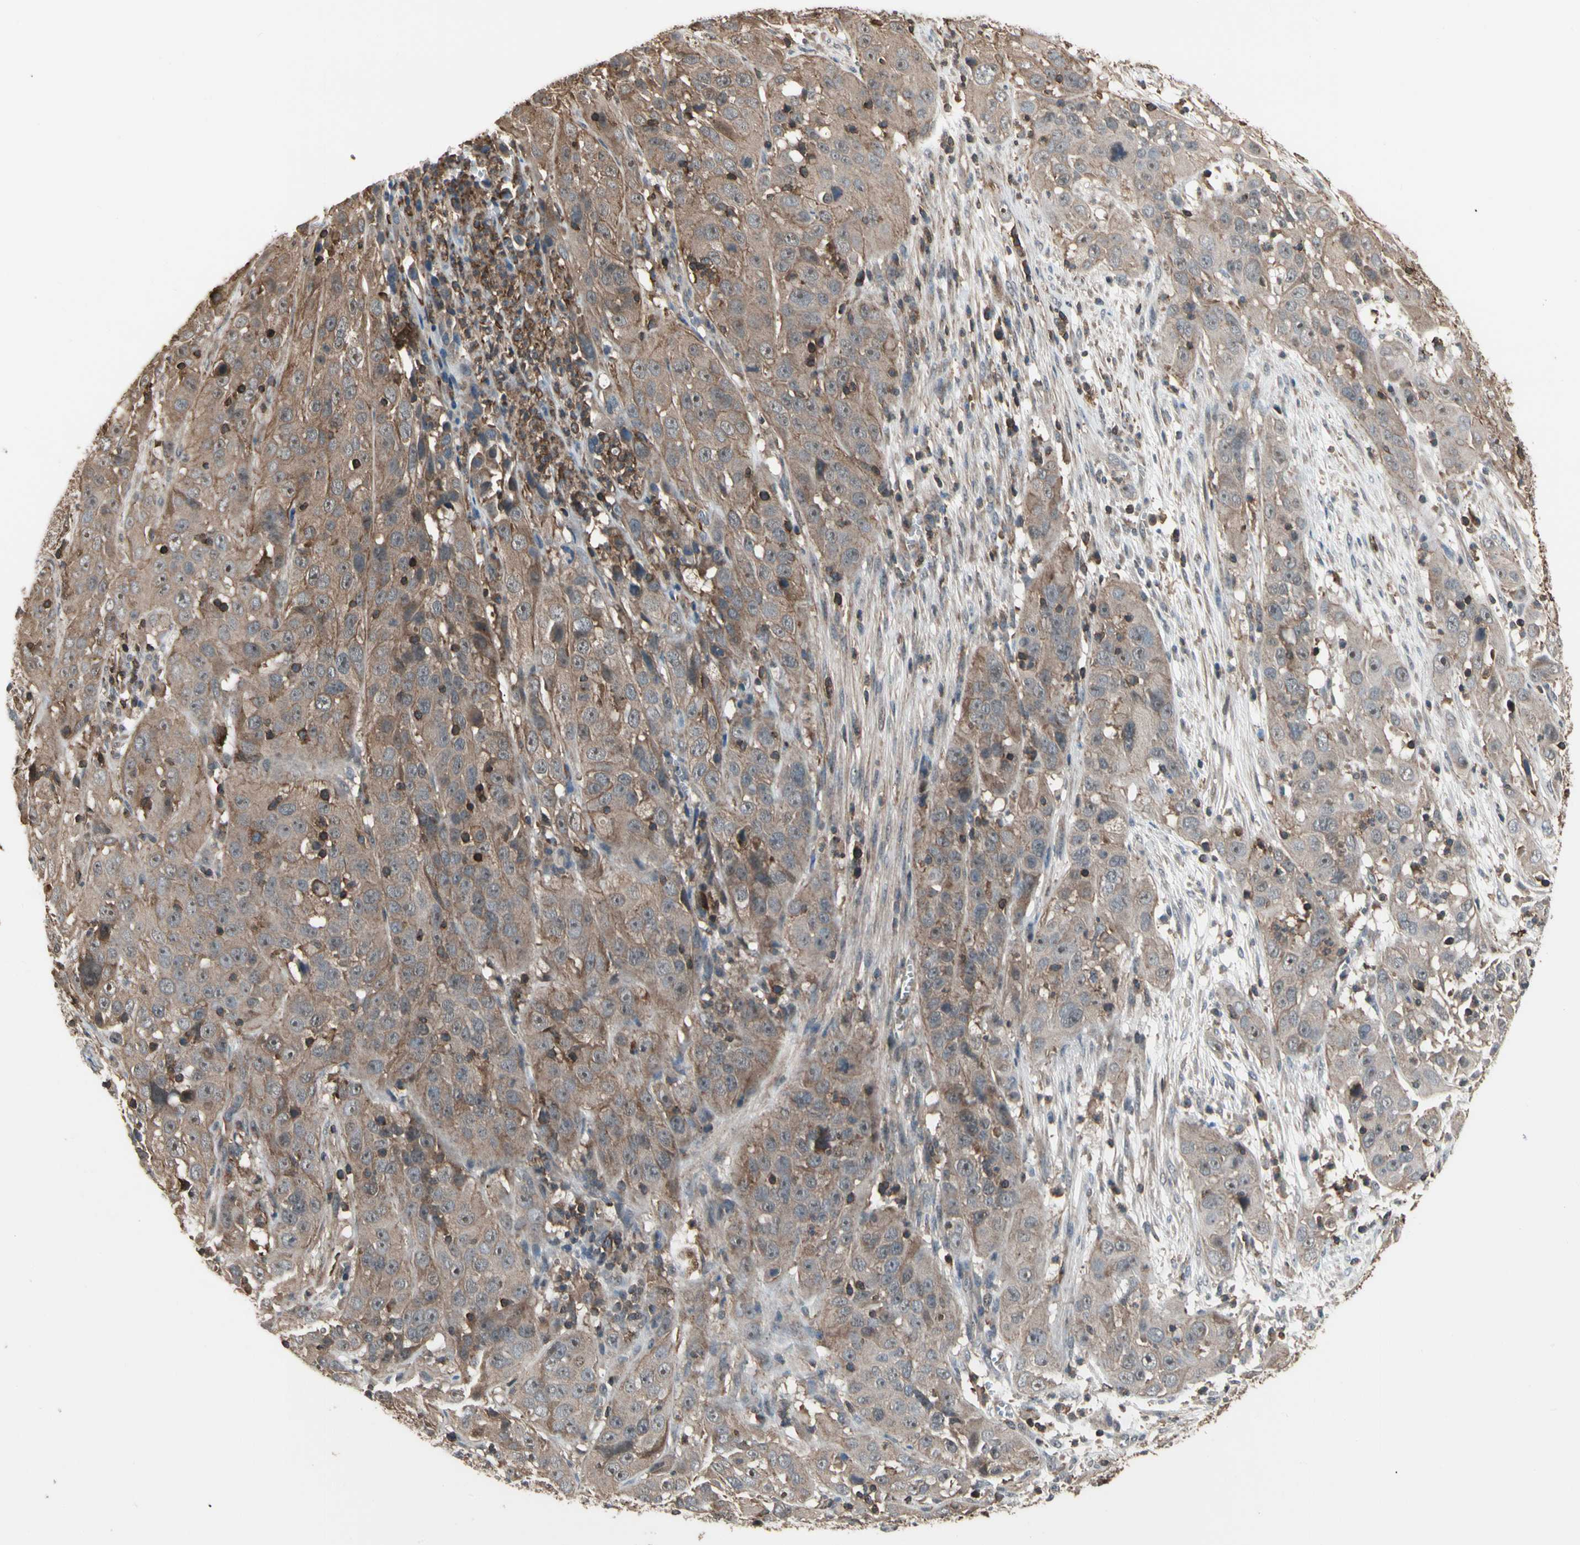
{"staining": {"intensity": "weak", "quantity": ">75%", "location": "cytoplasmic/membranous"}, "tissue": "cervical cancer", "cell_type": "Tumor cells", "image_type": "cancer", "snomed": [{"axis": "morphology", "description": "Squamous cell carcinoma, NOS"}, {"axis": "topography", "description": "Cervix"}], "caption": "Cervical squamous cell carcinoma stained with a protein marker demonstrates weak staining in tumor cells.", "gene": "MAPK13", "patient": {"sex": "female", "age": 32}}